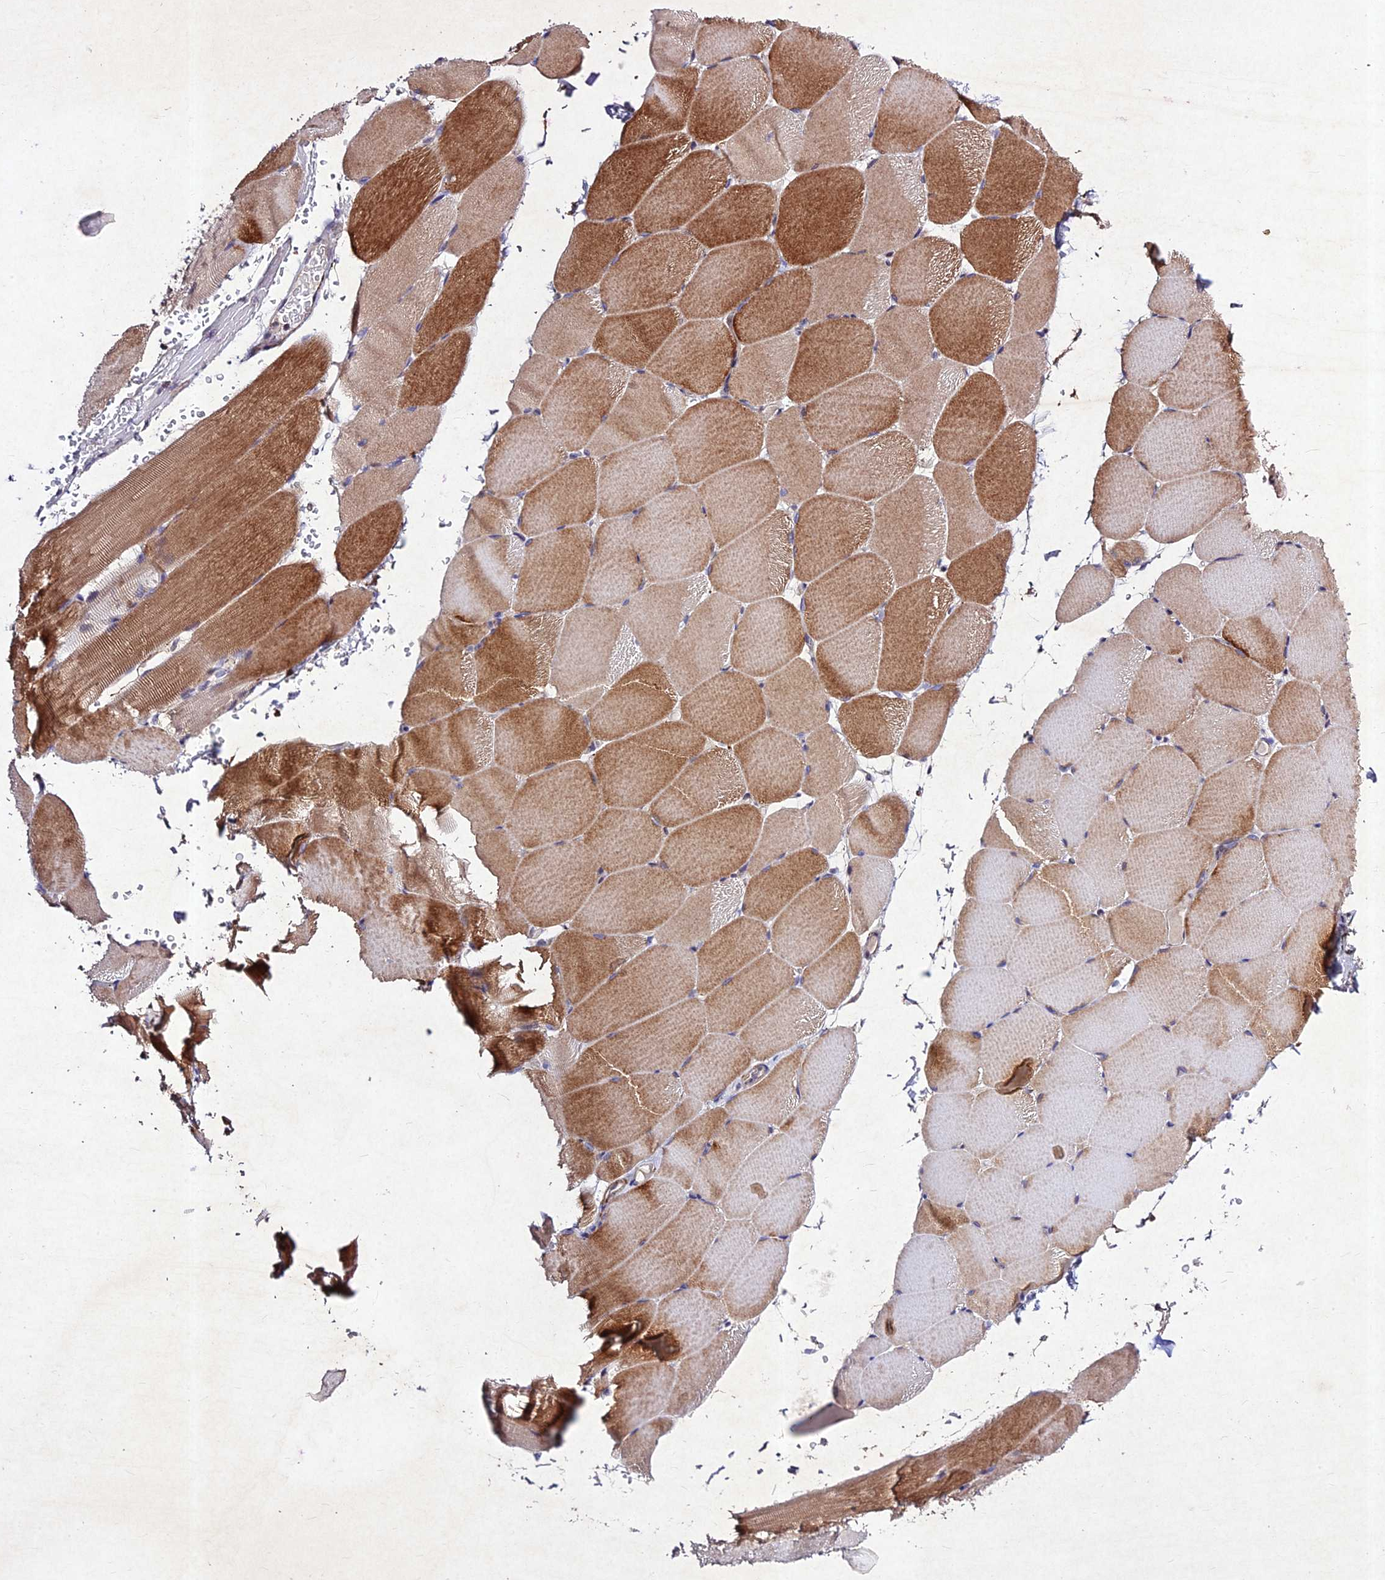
{"staining": {"intensity": "moderate", "quantity": "25%-75%", "location": "cytoplasmic/membranous"}, "tissue": "skeletal muscle", "cell_type": "Myocytes", "image_type": "normal", "snomed": [{"axis": "morphology", "description": "Normal tissue, NOS"}, {"axis": "topography", "description": "Skeletal muscle"}, {"axis": "topography", "description": "Parathyroid gland"}], "caption": "Approximately 25%-75% of myocytes in benign skeletal muscle display moderate cytoplasmic/membranous protein expression as visualized by brown immunohistochemical staining.", "gene": "RAVER1", "patient": {"sex": "female", "age": 37}}